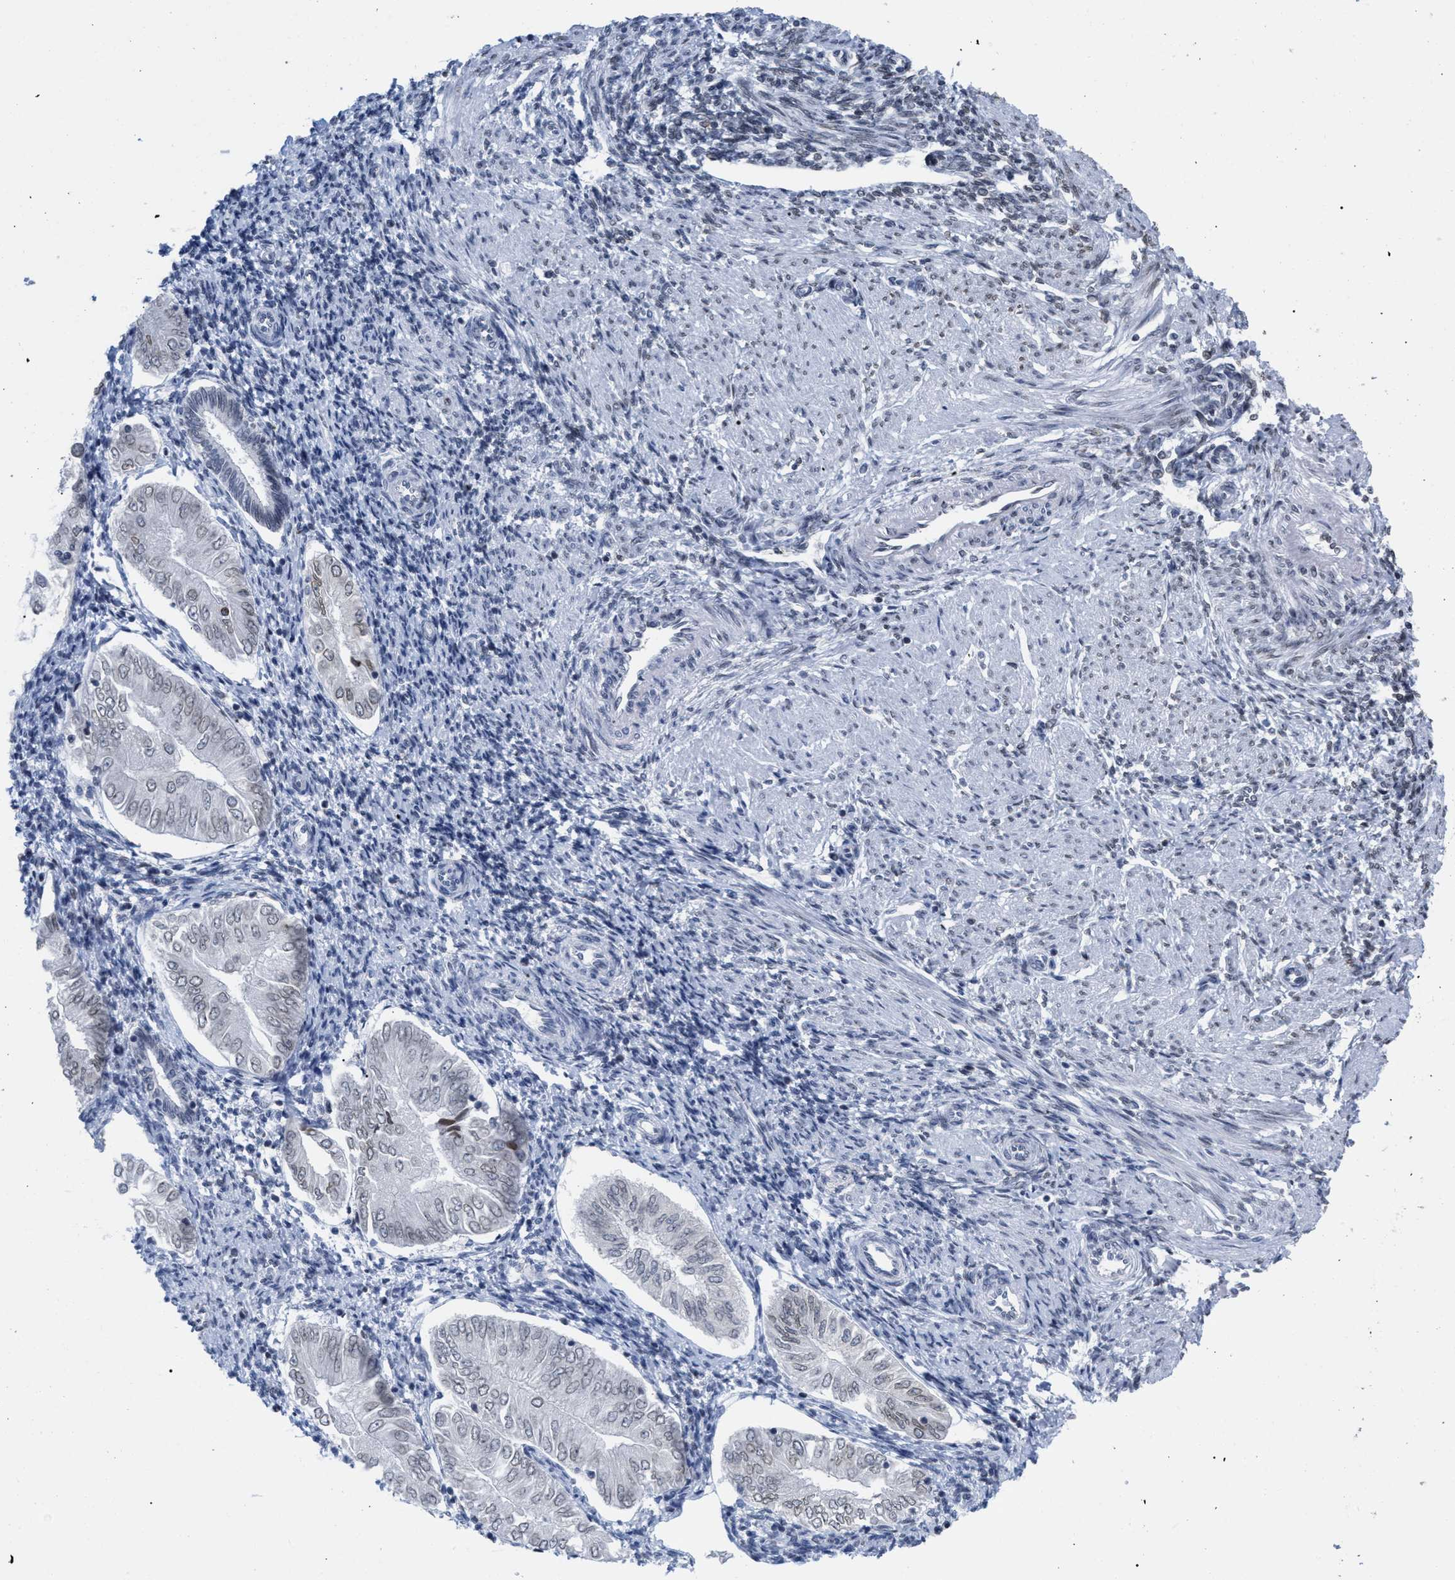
{"staining": {"intensity": "weak", "quantity": "<25%", "location": "cytoplasmic/membranous,nuclear"}, "tissue": "endometrial cancer", "cell_type": "Tumor cells", "image_type": "cancer", "snomed": [{"axis": "morphology", "description": "Adenocarcinoma, NOS"}, {"axis": "topography", "description": "Endometrium"}], "caption": "The image reveals no staining of tumor cells in endometrial cancer.", "gene": "TPR", "patient": {"sex": "female", "age": 53}}